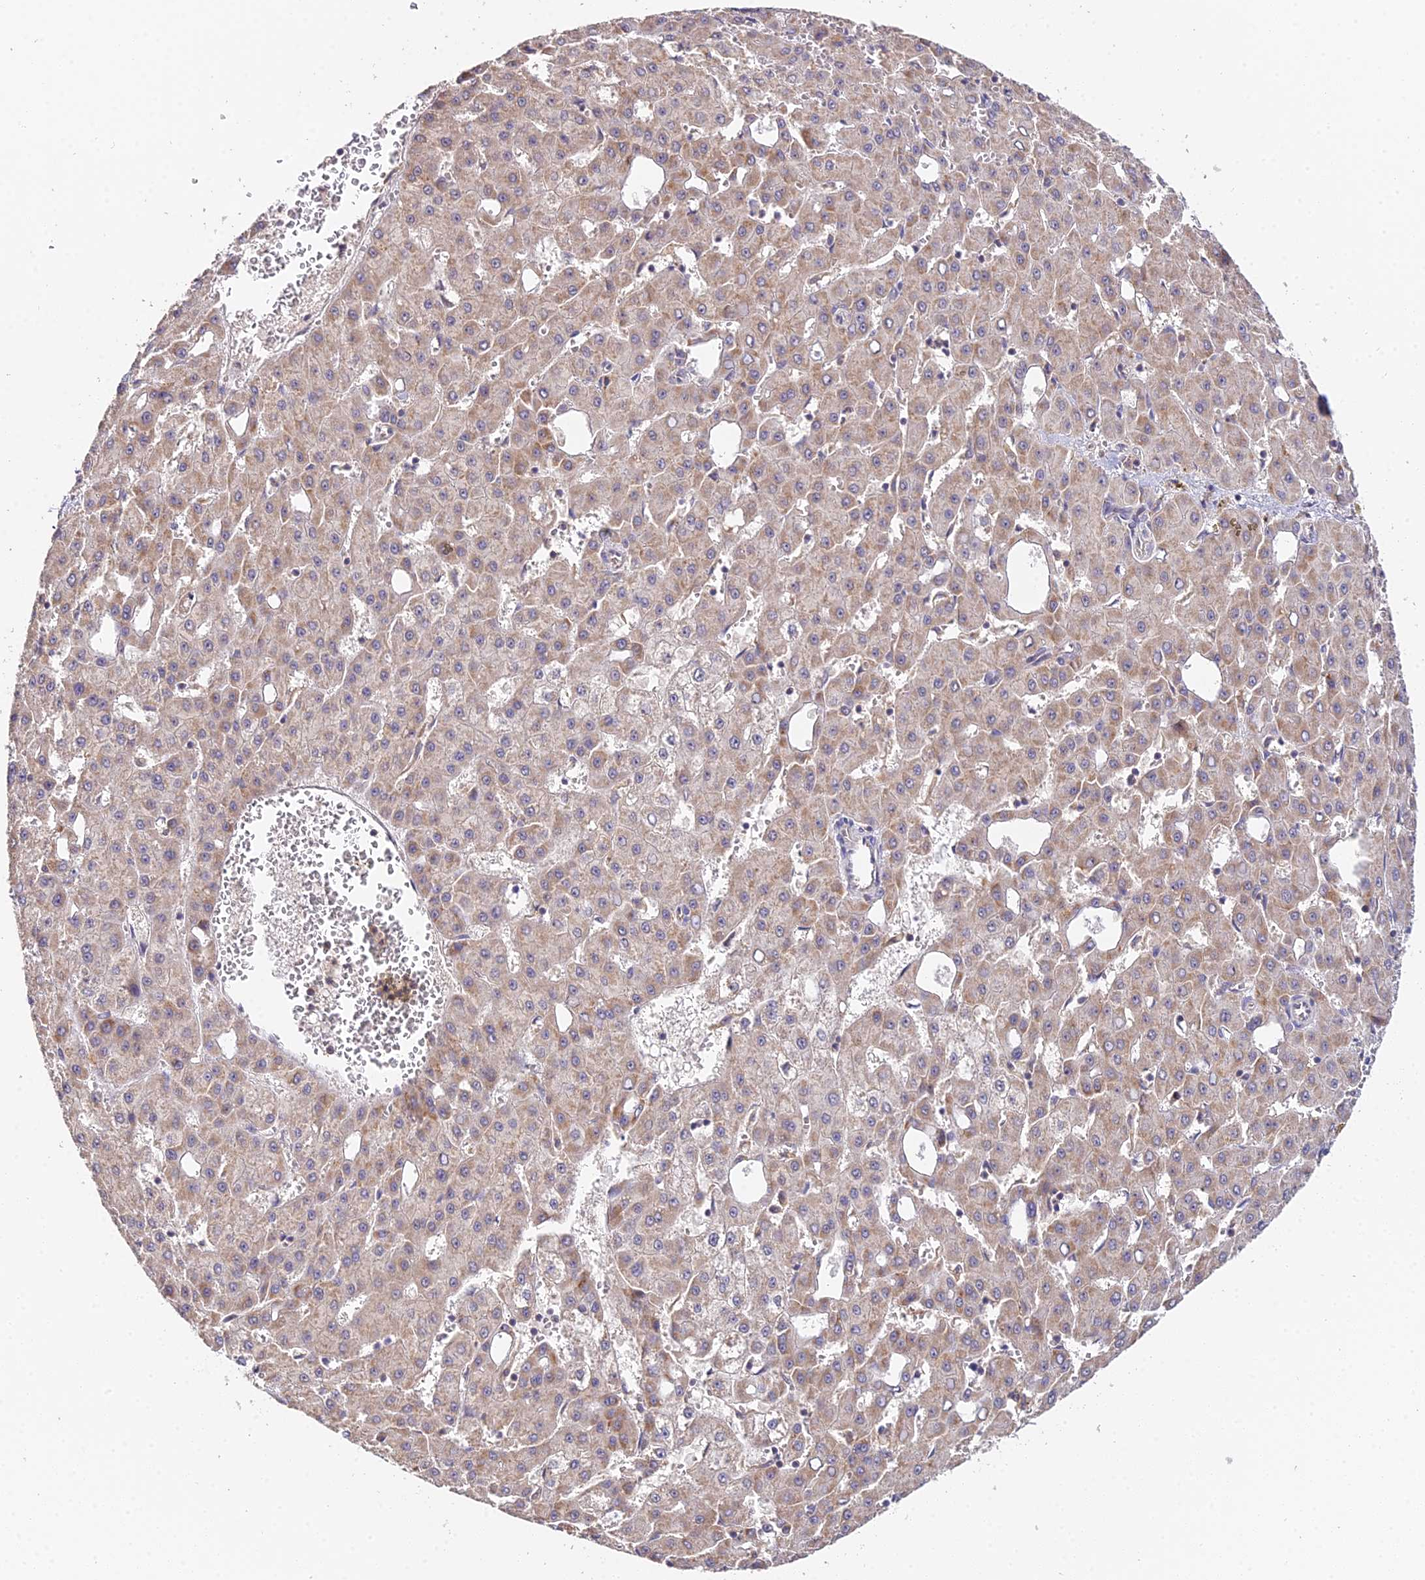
{"staining": {"intensity": "moderate", "quantity": "25%-75%", "location": "cytoplasmic/membranous"}, "tissue": "liver cancer", "cell_type": "Tumor cells", "image_type": "cancer", "snomed": [{"axis": "morphology", "description": "Carcinoma, Hepatocellular, NOS"}, {"axis": "topography", "description": "Liver"}], "caption": "The image shows staining of liver hepatocellular carcinoma, revealing moderate cytoplasmic/membranous protein positivity (brown color) within tumor cells.", "gene": "TPRX1", "patient": {"sex": "male", "age": 47}}